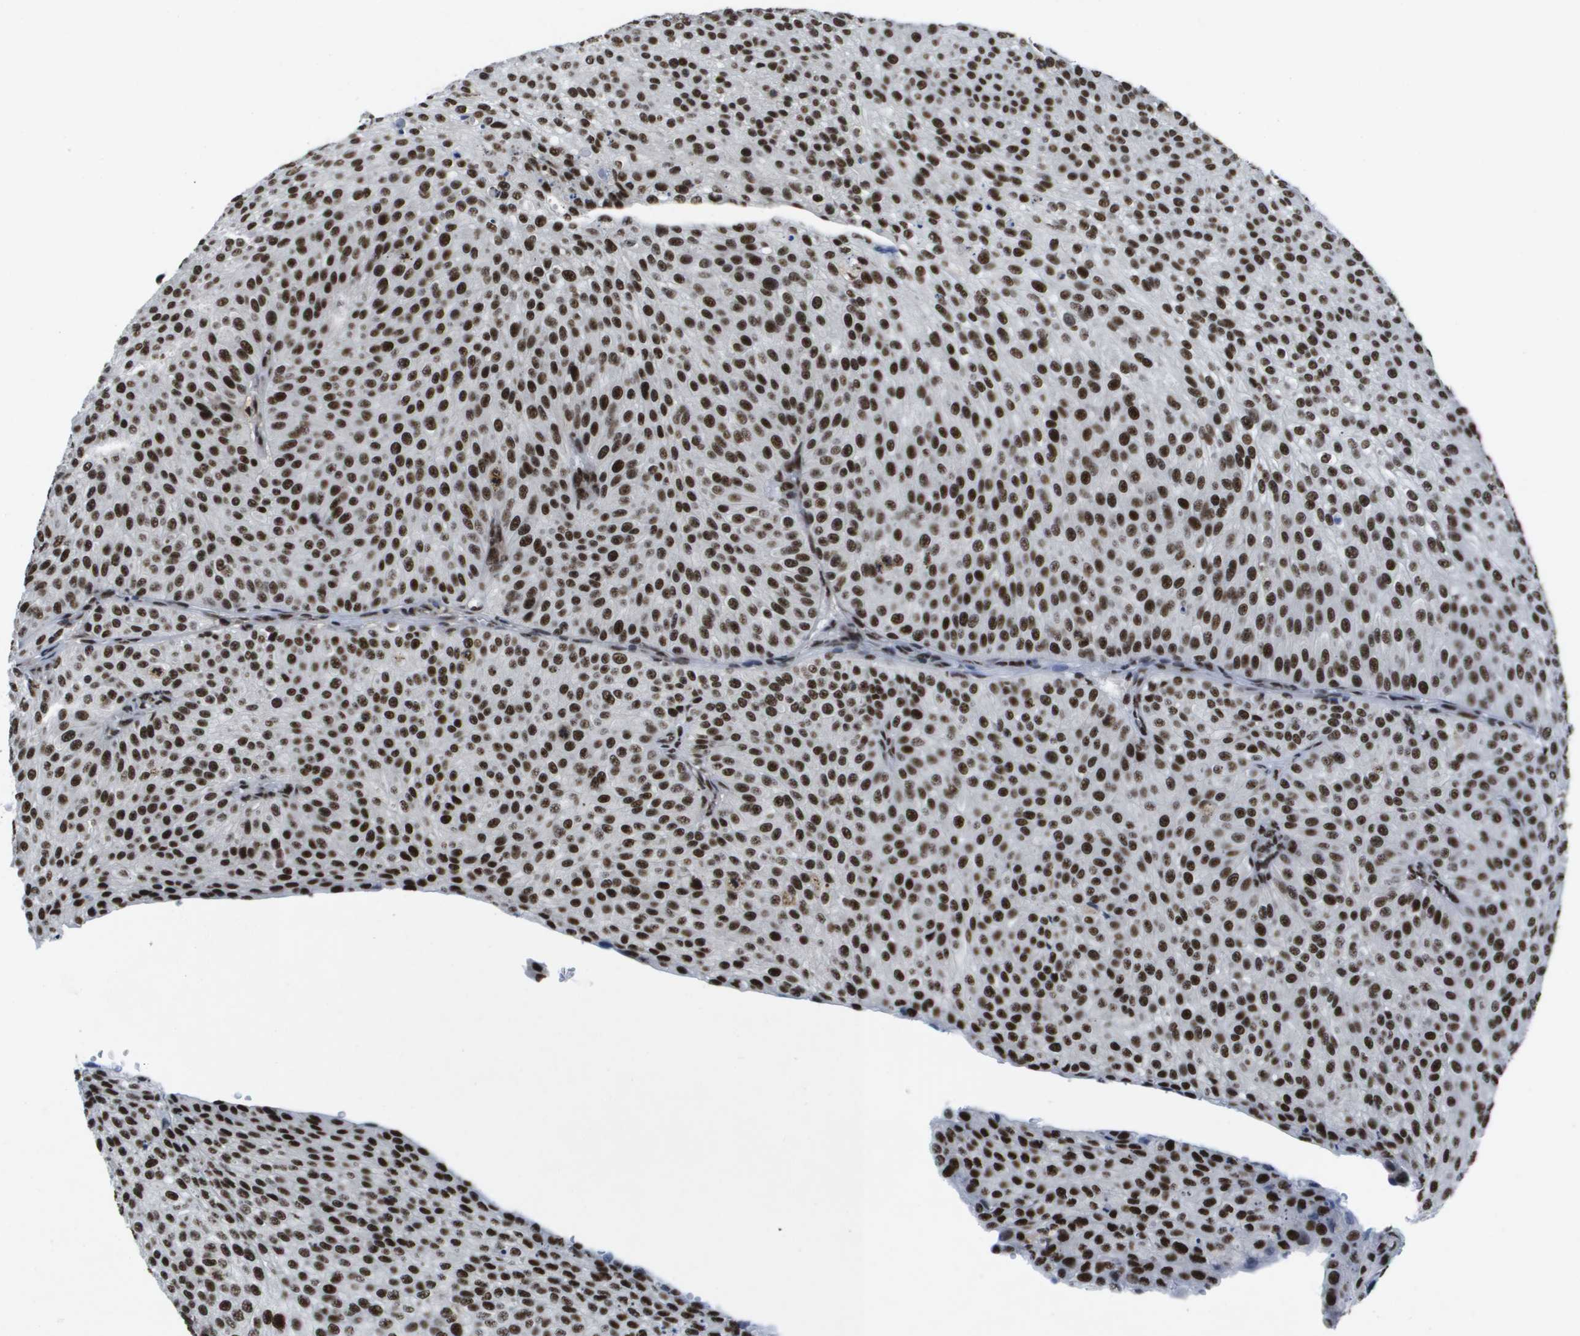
{"staining": {"intensity": "strong", "quantity": ">75%", "location": "nuclear"}, "tissue": "urothelial cancer", "cell_type": "Tumor cells", "image_type": "cancer", "snomed": [{"axis": "morphology", "description": "Urothelial carcinoma, Low grade"}, {"axis": "topography", "description": "Smooth muscle"}, {"axis": "topography", "description": "Urinary bladder"}], "caption": "Immunohistochemistry (IHC) of urothelial carcinoma (low-grade) demonstrates high levels of strong nuclear expression in about >75% of tumor cells. The protein of interest is stained brown, and the nuclei are stained in blue (DAB (3,3'-diaminobenzidine) IHC with brightfield microscopy, high magnification).", "gene": "NSRP1", "patient": {"sex": "male", "age": 60}}